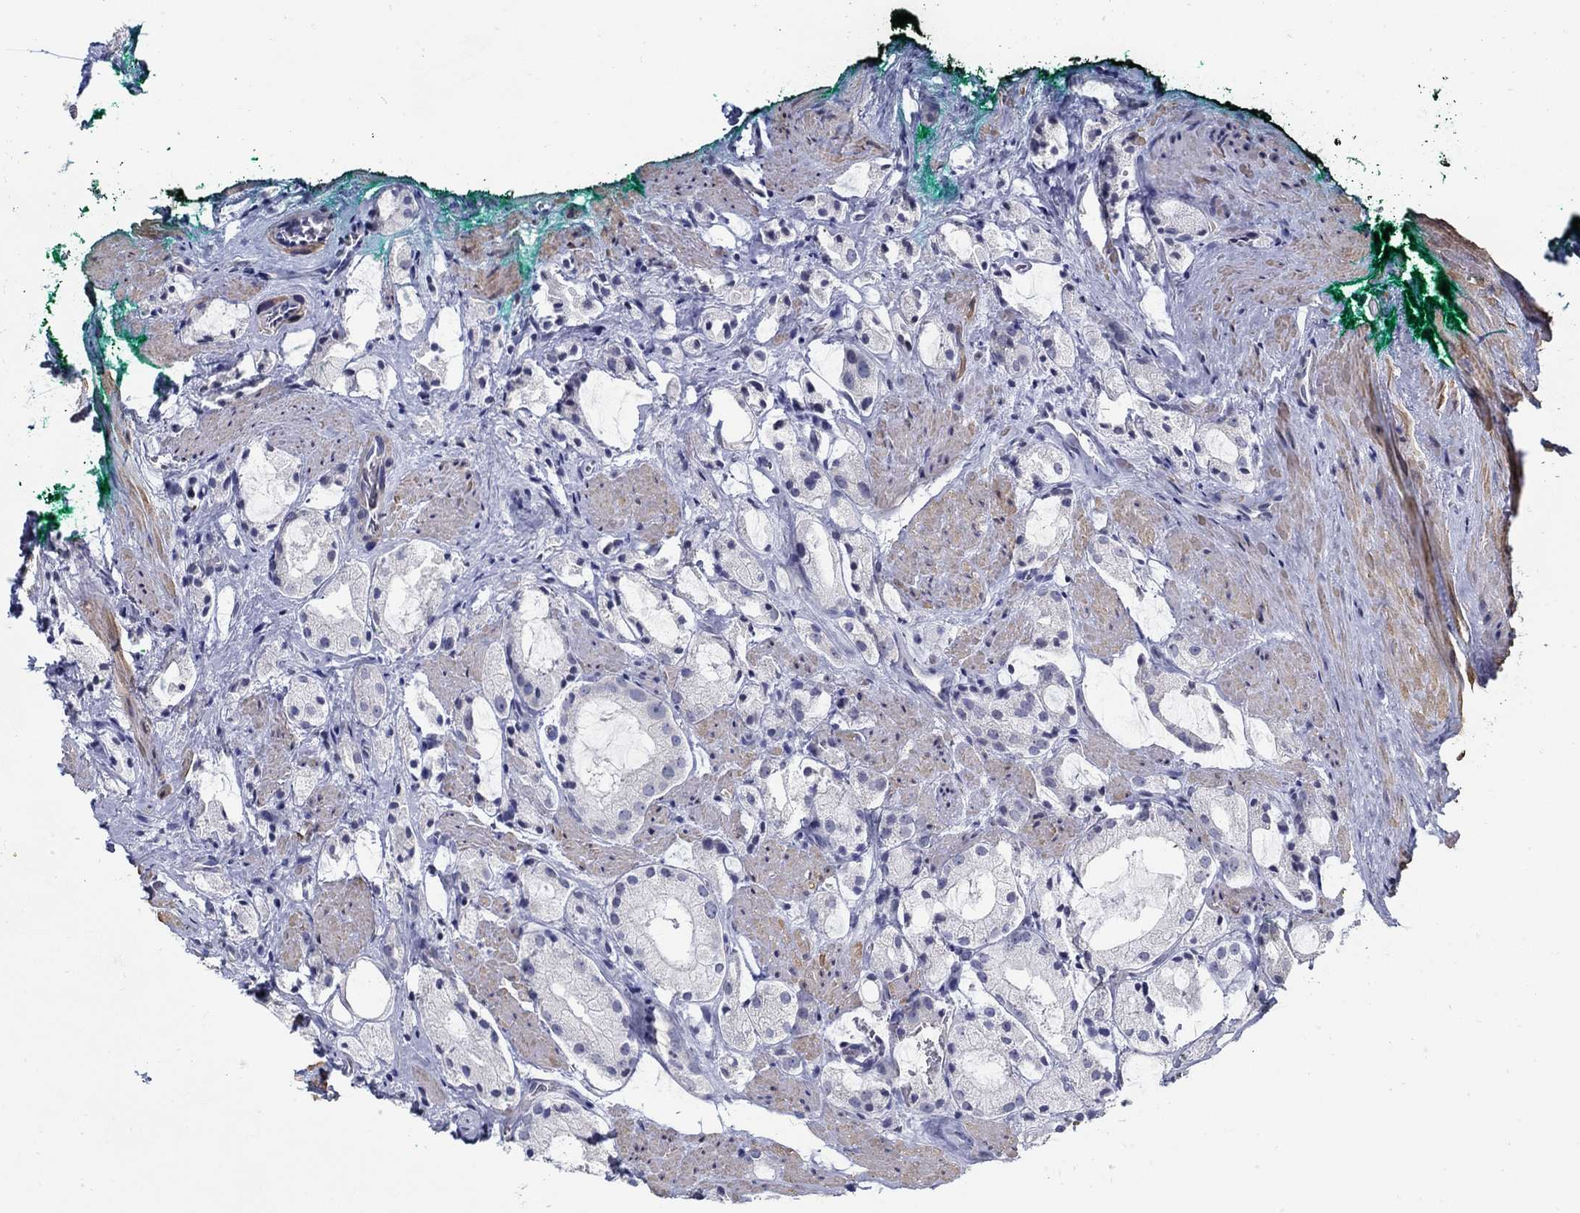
{"staining": {"intensity": "negative", "quantity": "none", "location": "none"}, "tissue": "prostate cancer", "cell_type": "Tumor cells", "image_type": "cancer", "snomed": [{"axis": "morphology", "description": "Adenocarcinoma, NOS"}, {"axis": "morphology", "description": "Adenocarcinoma, High grade"}, {"axis": "topography", "description": "Prostate"}], "caption": "Tumor cells show no significant protein staining in adenocarcinoma (prostate).", "gene": "USP29", "patient": {"sex": "male", "age": 64}}